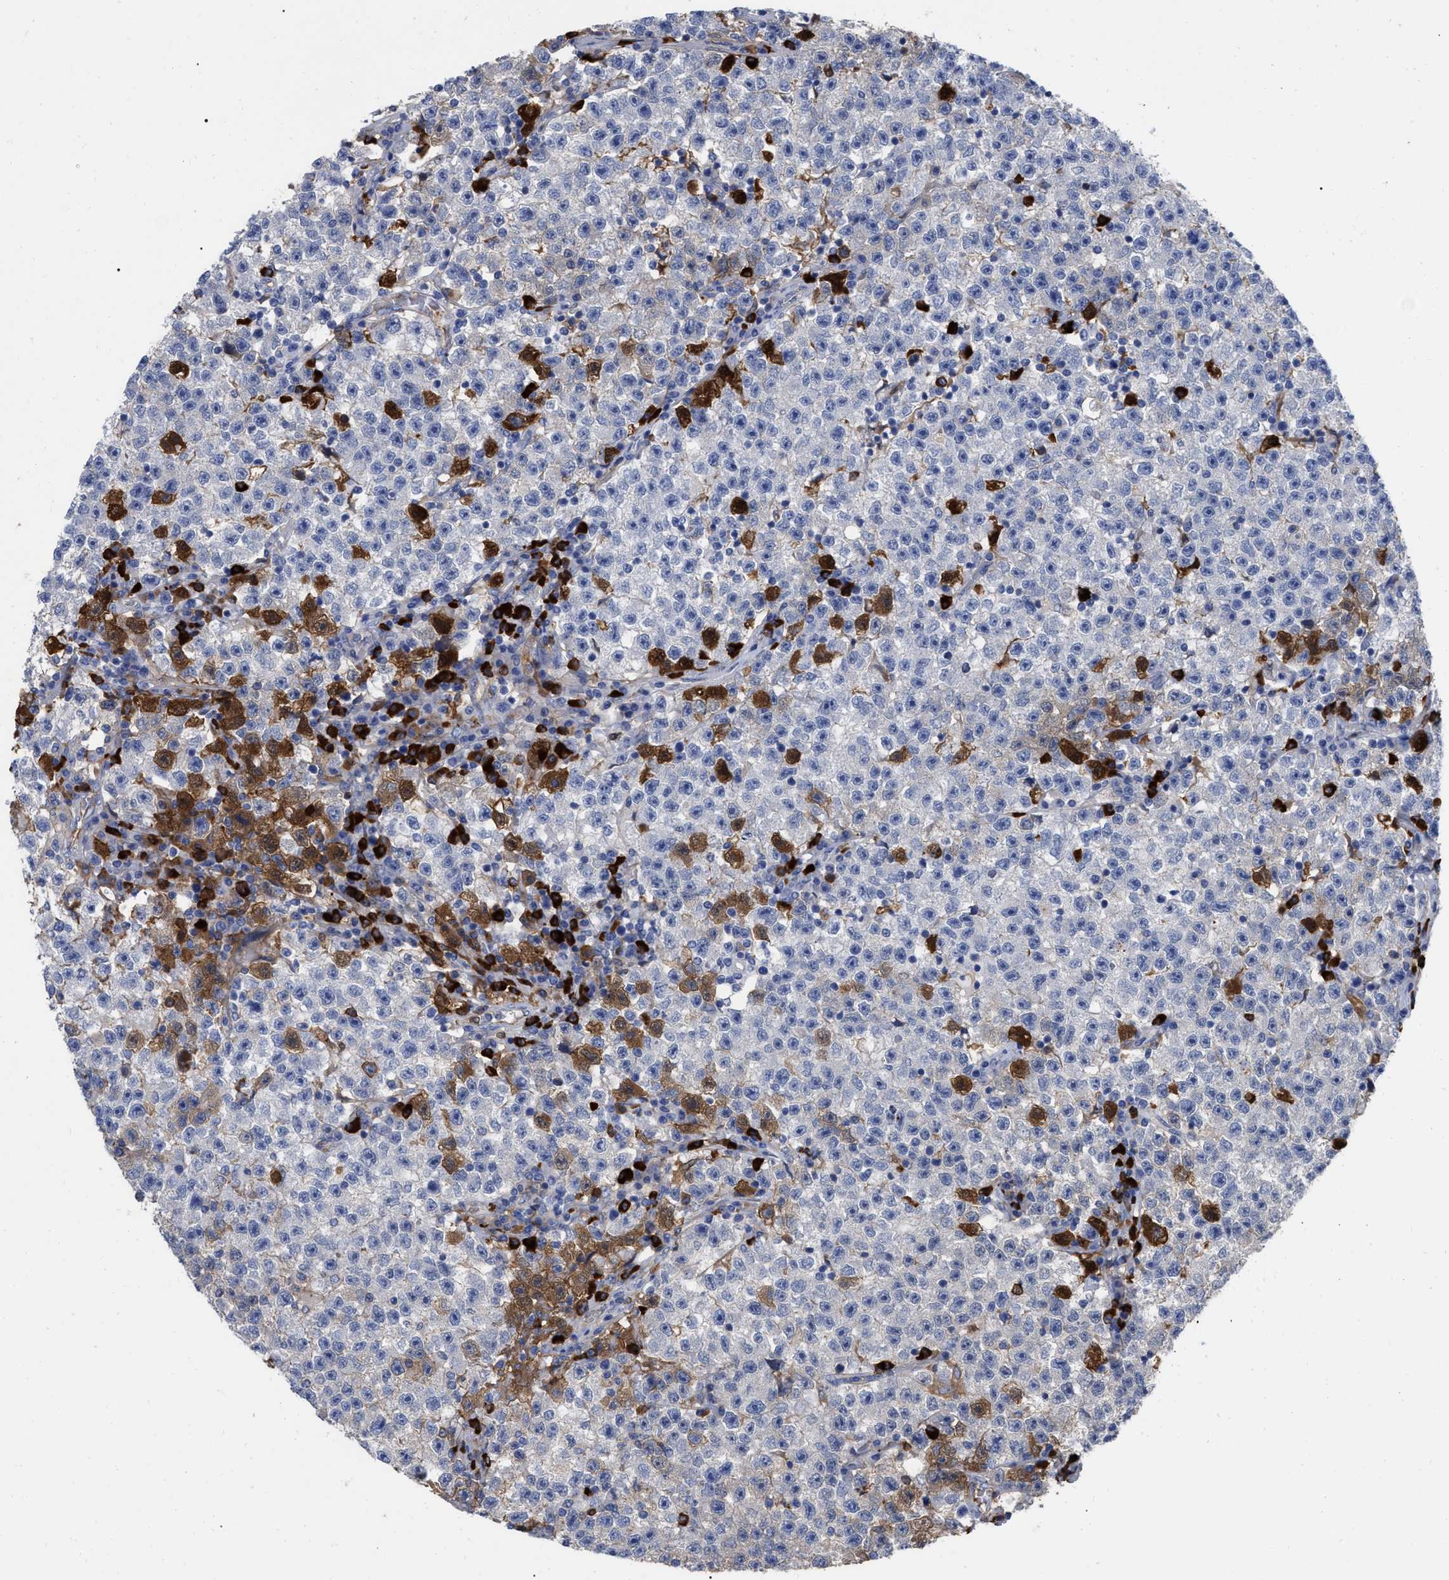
{"staining": {"intensity": "moderate", "quantity": "<25%", "location": "cytoplasmic/membranous"}, "tissue": "testis cancer", "cell_type": "Tumor cells", "image_type": "cancer", "snomed": [{"axis": "morphology", "description": "Seminoma, NOS"}, {"axis": "topography", "description": "Testis"}], "caption": "DAB immunohistochemical staining of human seminoma (testis) shows moderate cytoplasmic/membranous protein expression in about <25% of tumor cells.", "gene": "IGHV5-51", "patient": {"sex": "male", "age": 22}}